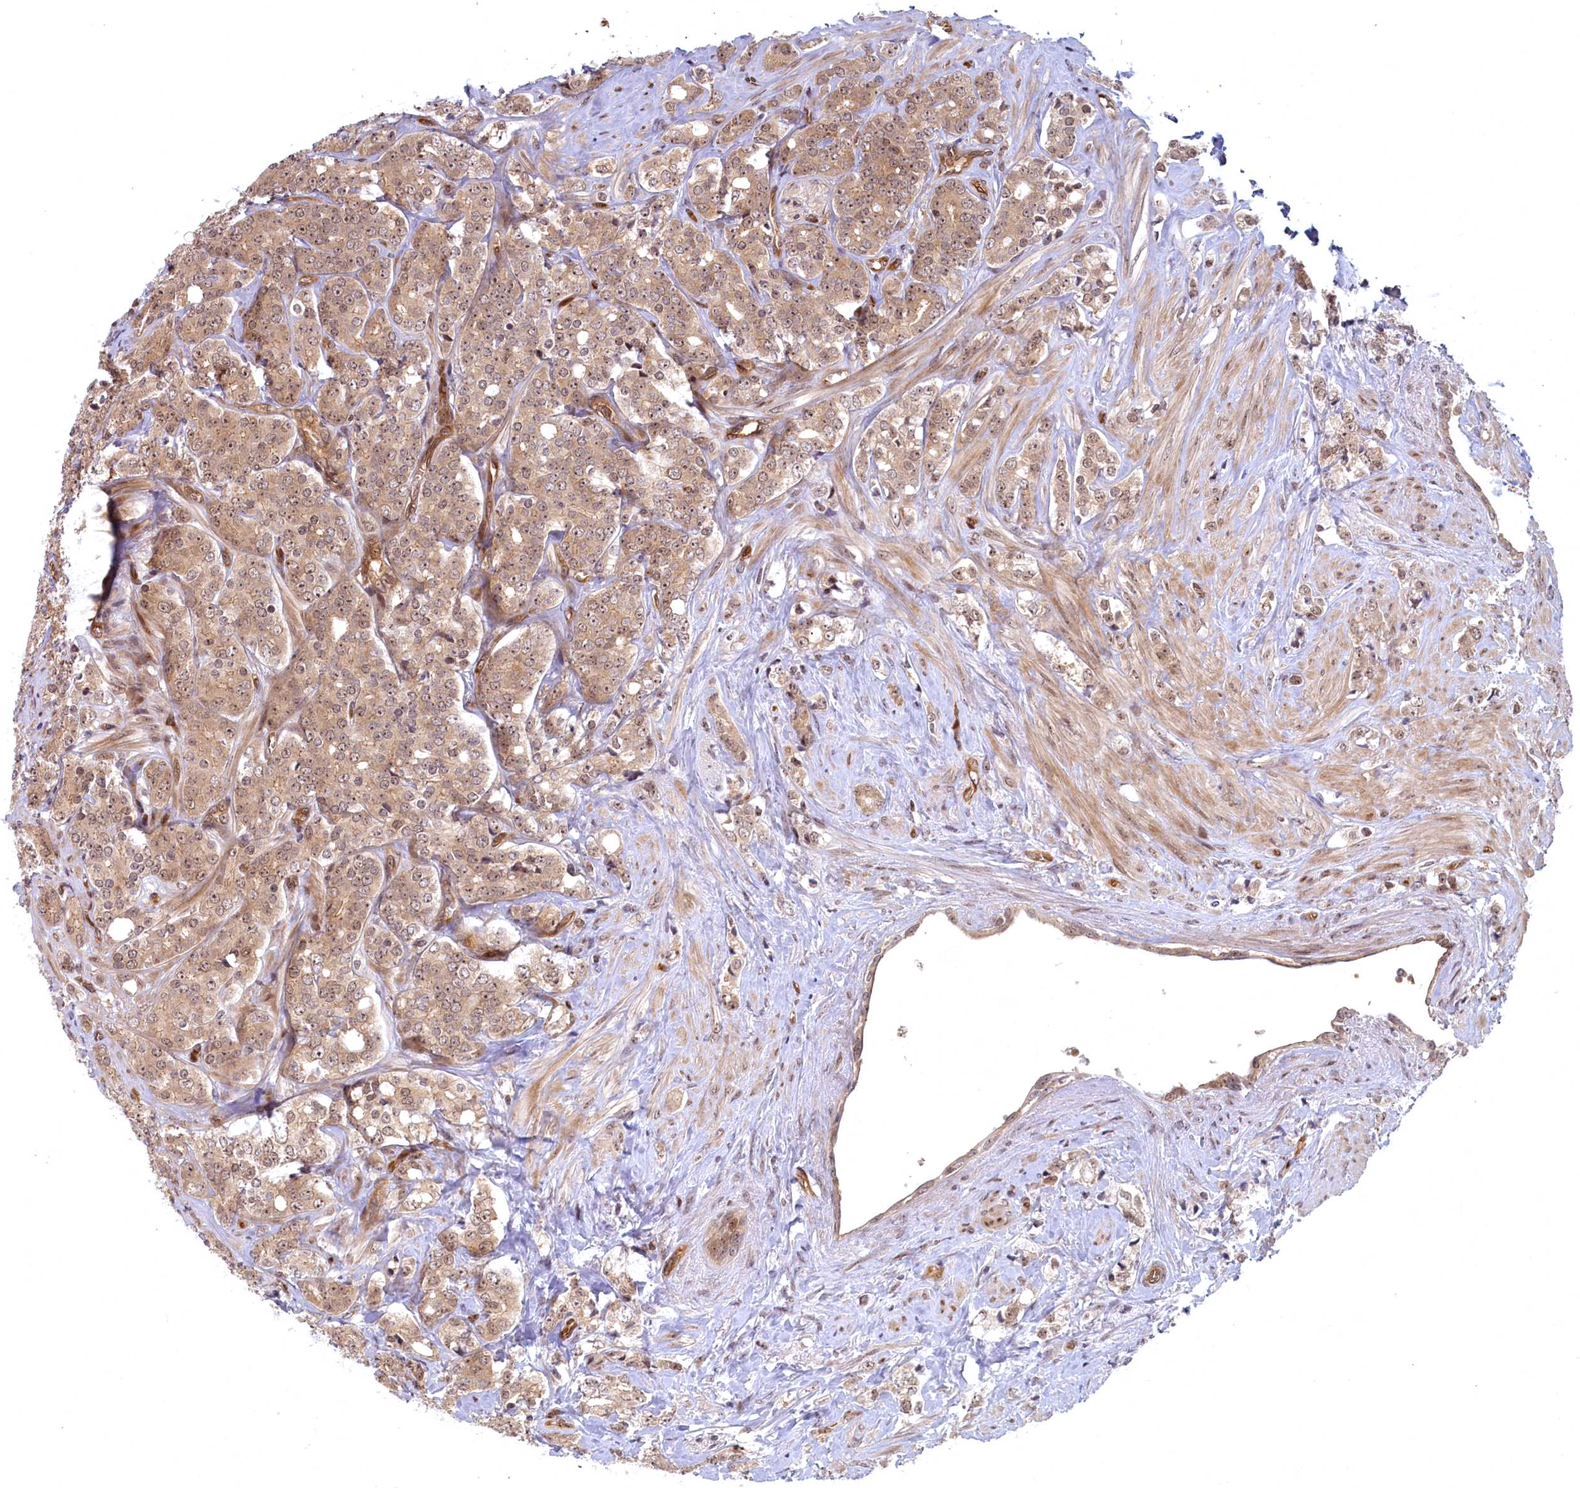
{"staining": {"intensity": "weak", "quantity": ">75%", "location": "cytoplasmic/membranous,nuclear"}, "tissue": "prostate cancer", "cell_type": "Tumor cells", "image_type": "cancer", "snomed": [{"axis": "morphology", "description": "Adenocarcinoma, High grade"}, {"axis": "topography", "description": "Prostate"}], "caption": "Human adenocarcinoma (high-grade) (prostate) stained with a protein marker reveals weak staining in tumor cells.", "gene": "SNRK", "patient": {"sex": "male", "age": 62}}